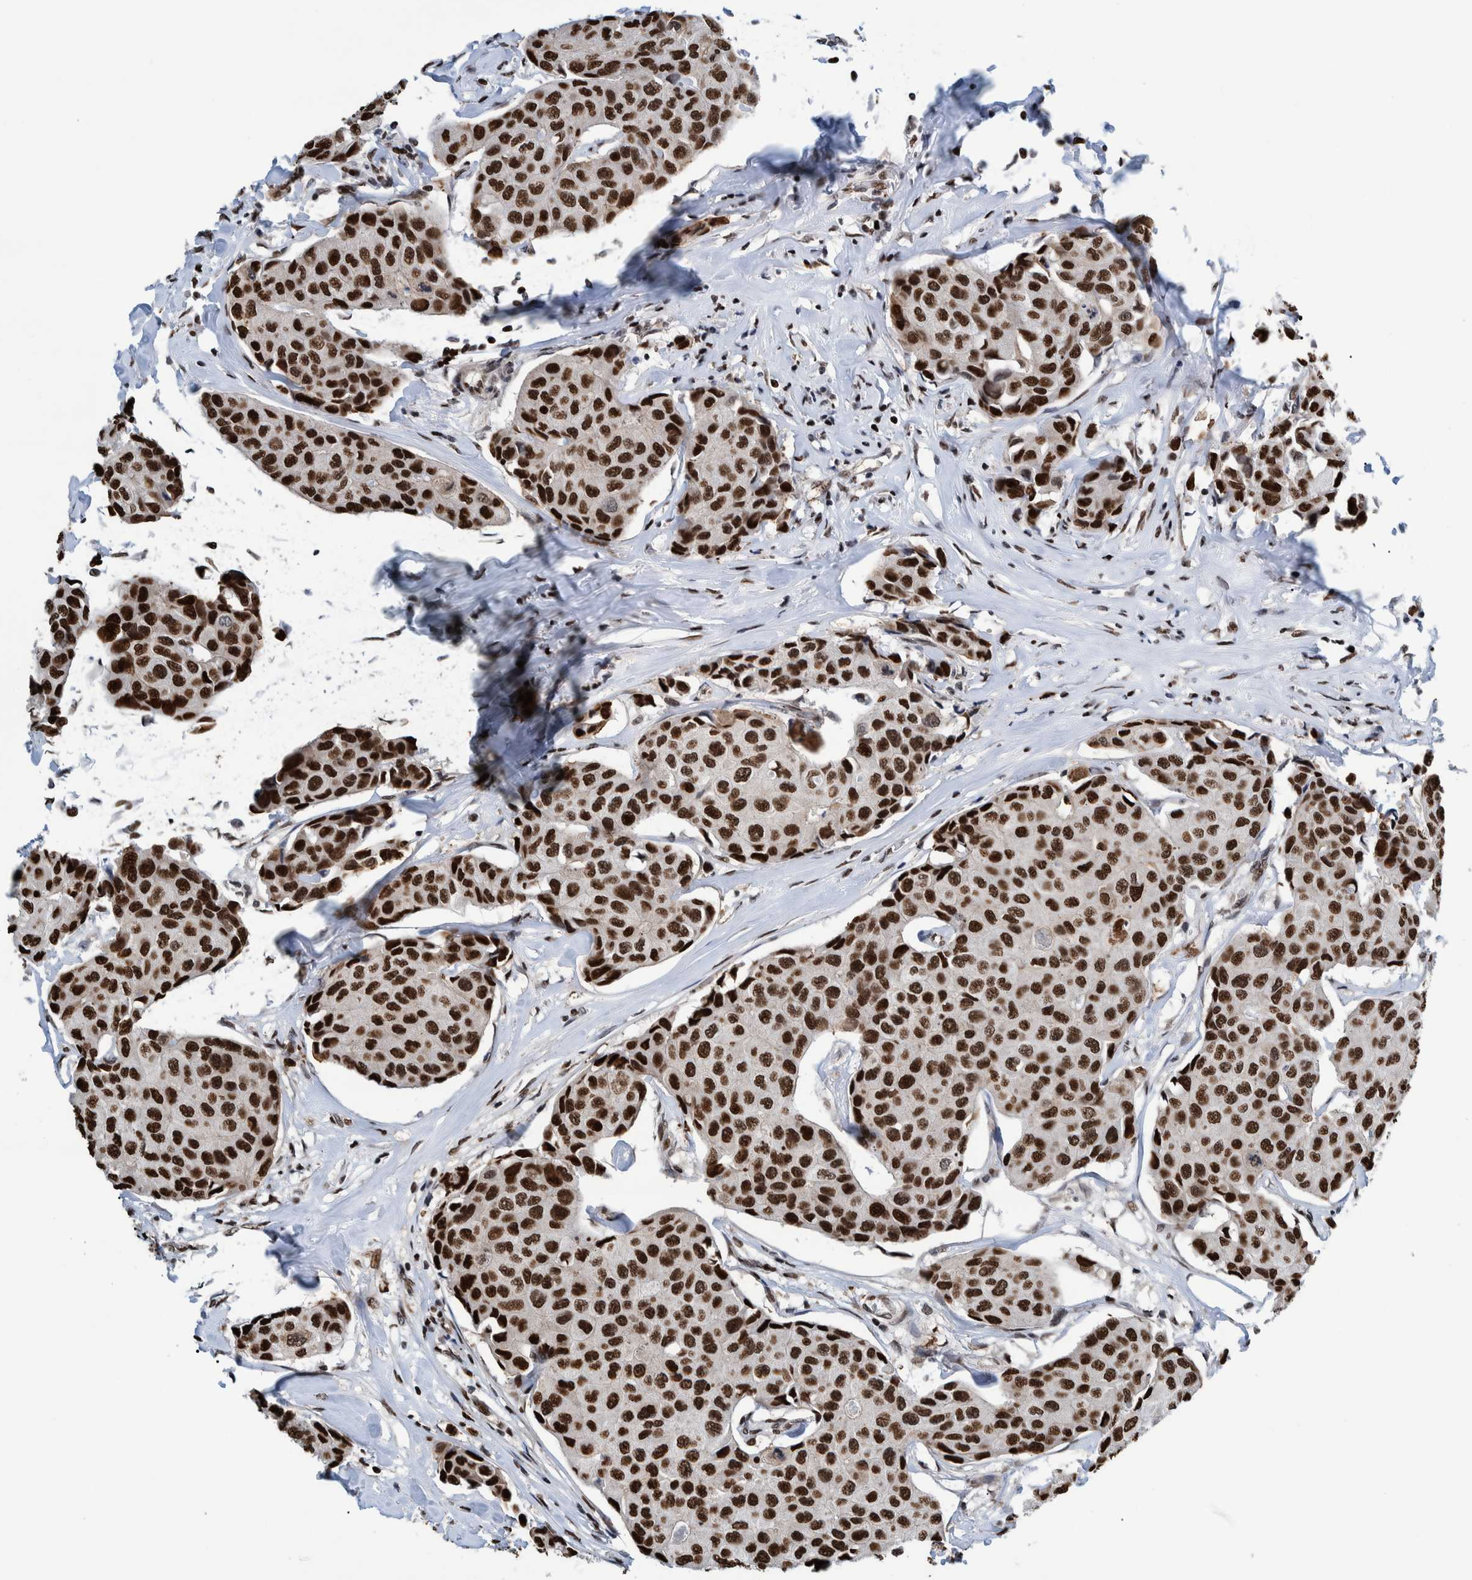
{"staining": {"intensity": "strong", "quantity": ">75%", "location": "nuclear"}, "tissue": "breast cancer", "cell_type": "Tumor cells", "image_type": "cancer", "snomed": [{"axis": "morphology", "description": "Duct carcinoma"}, {"axis": "topography", "description": "Breast"}], "caption": "The immunohistochemical stain shows strong nuclear positivity in tumor cells of breast intraductal carcinoma tissue.", "gene": "HEATR9", "patient": {"sex": "female", "age": 80}}